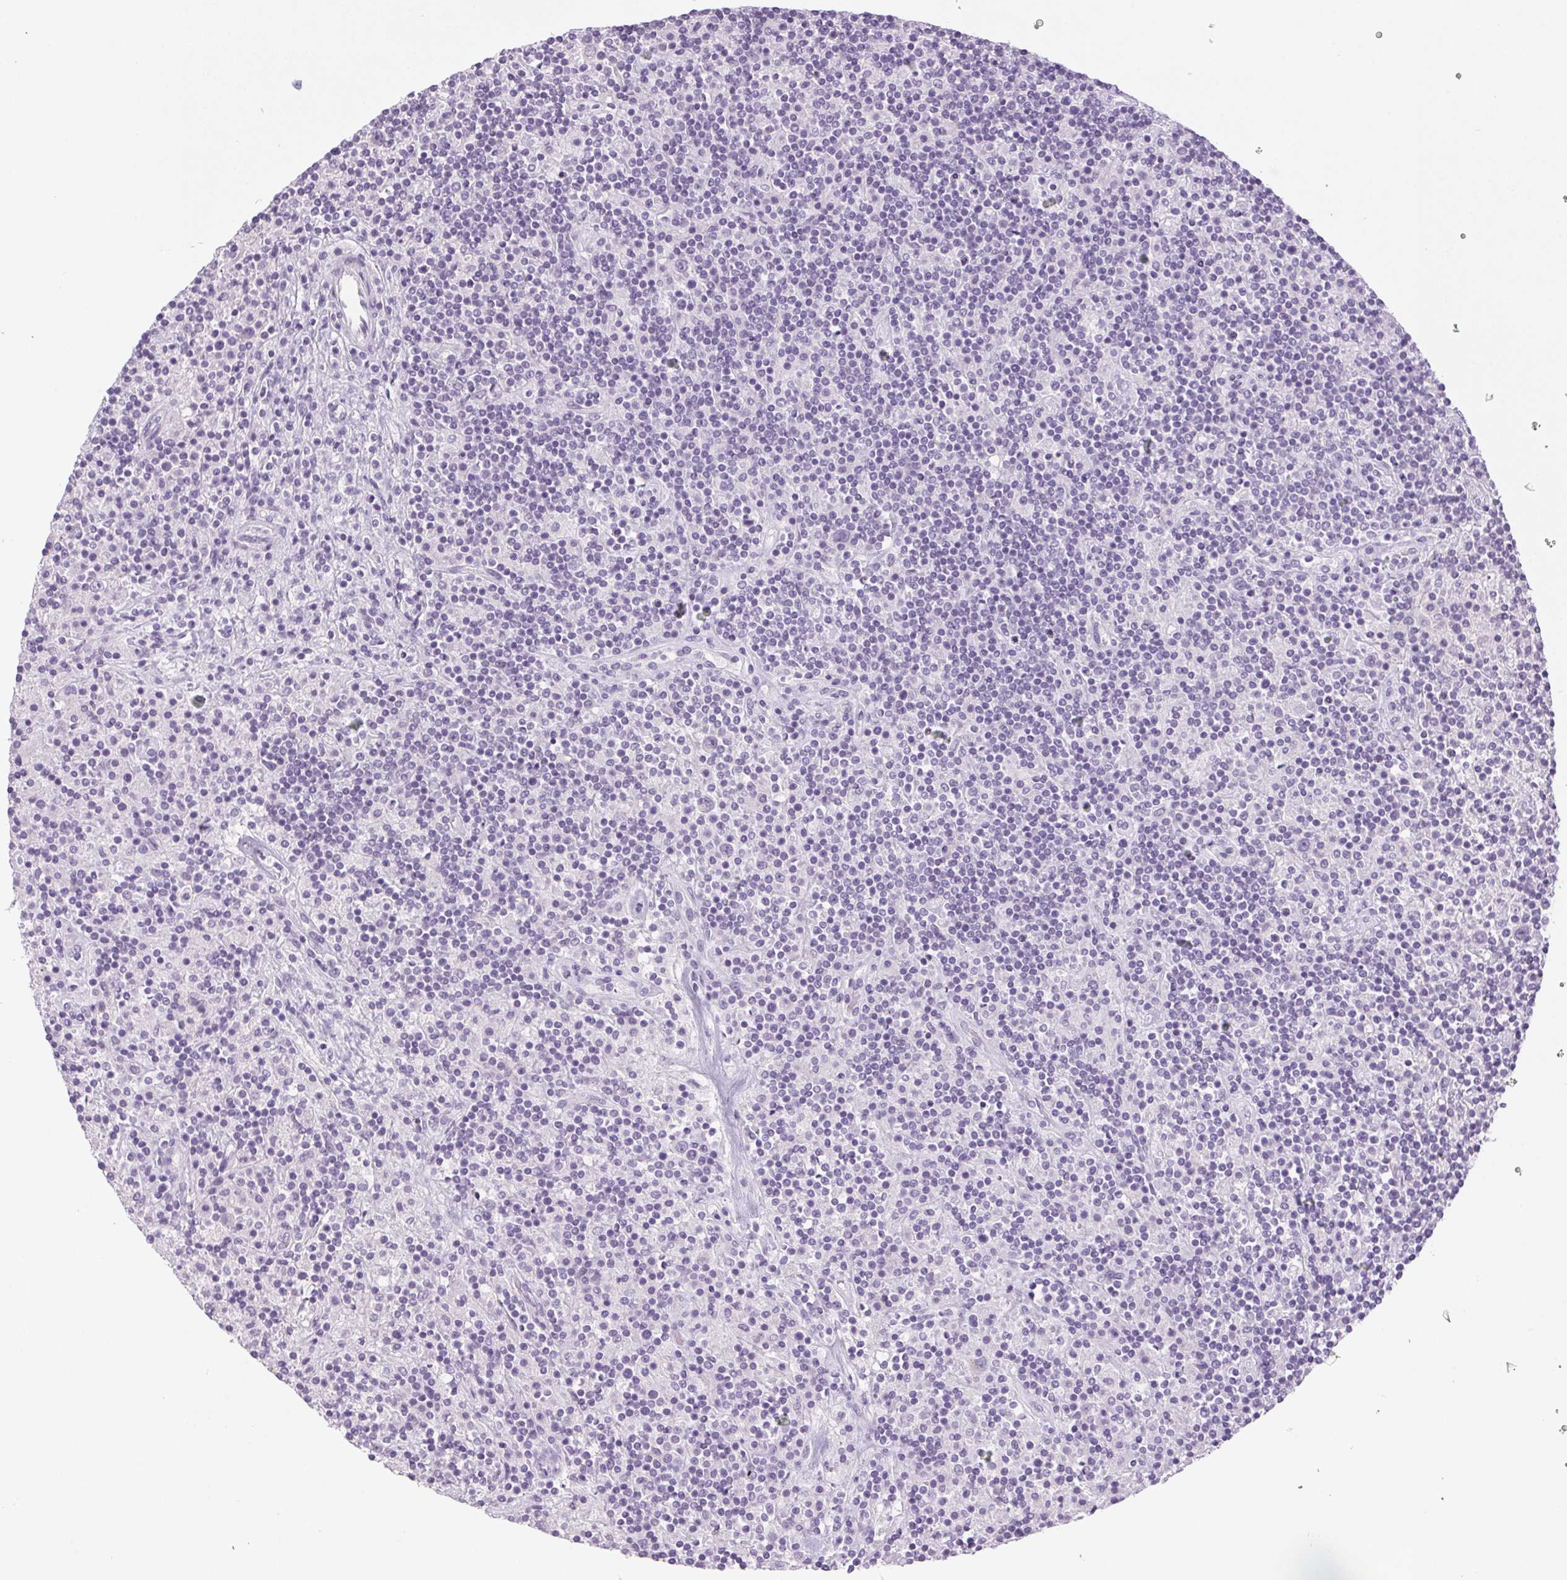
{"staining": {"intensity": "negative", "quantity": "none", "location": "none"}, "tissue": "lymphoma", "cell_type": "Tumor cells", "image_type": "cancer", "snomed": [{"axis": "morphology", "description": "Hodgkin's disease, NOS"}, {"axis": "topography", "description": "Lymph node"}], "caption": "Tumor cells are negative for protein expression in human lymphoma.", "gene": "POPDC2", "patient": {"sex": "male", "age": 70}}